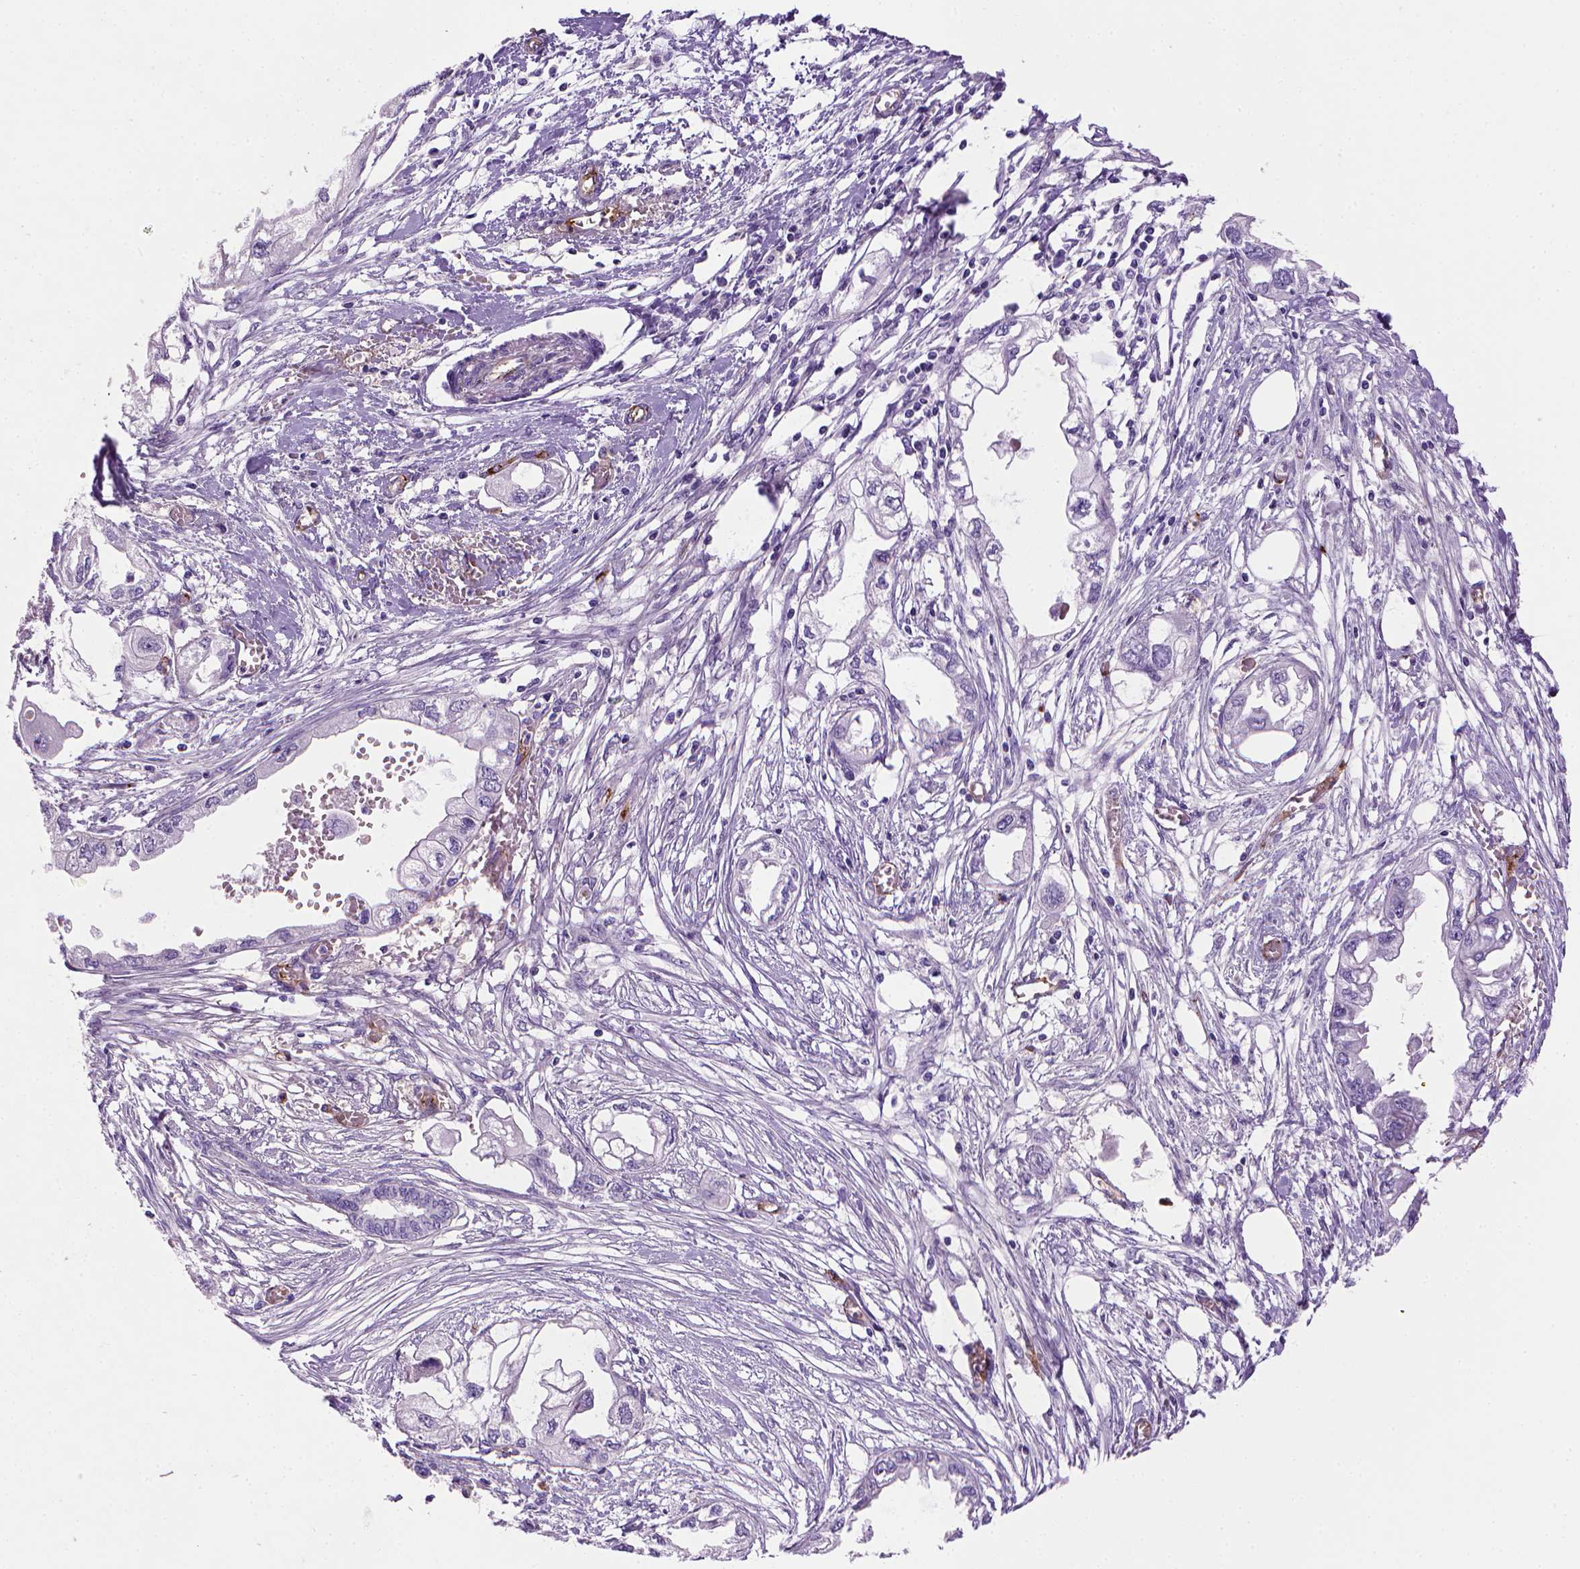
{"staining": {"intensity": "negative", "quantity": "none", "location": "none"}, "tissue": "endometrial cancer", "cell_type": "Tumor cells", "image_type": "cancer", "snomed": [{"axis": "morphology", "description": "Adenocarcinoma, NOS"}, {"axis": "morphology", "description": "Adenocarcinoma, metastatic, NOS"}, {"axis": "topography", "description": "Adipose tissue"}, {"axis": "topography", "description": "Endometrium"}], "caption": "A histopathology image of endometrial cancer stained for a protein demonstrates no brown staining in tumor cells.", "gene": "VWF", "patient": {"sex": "female", "age": 67}}